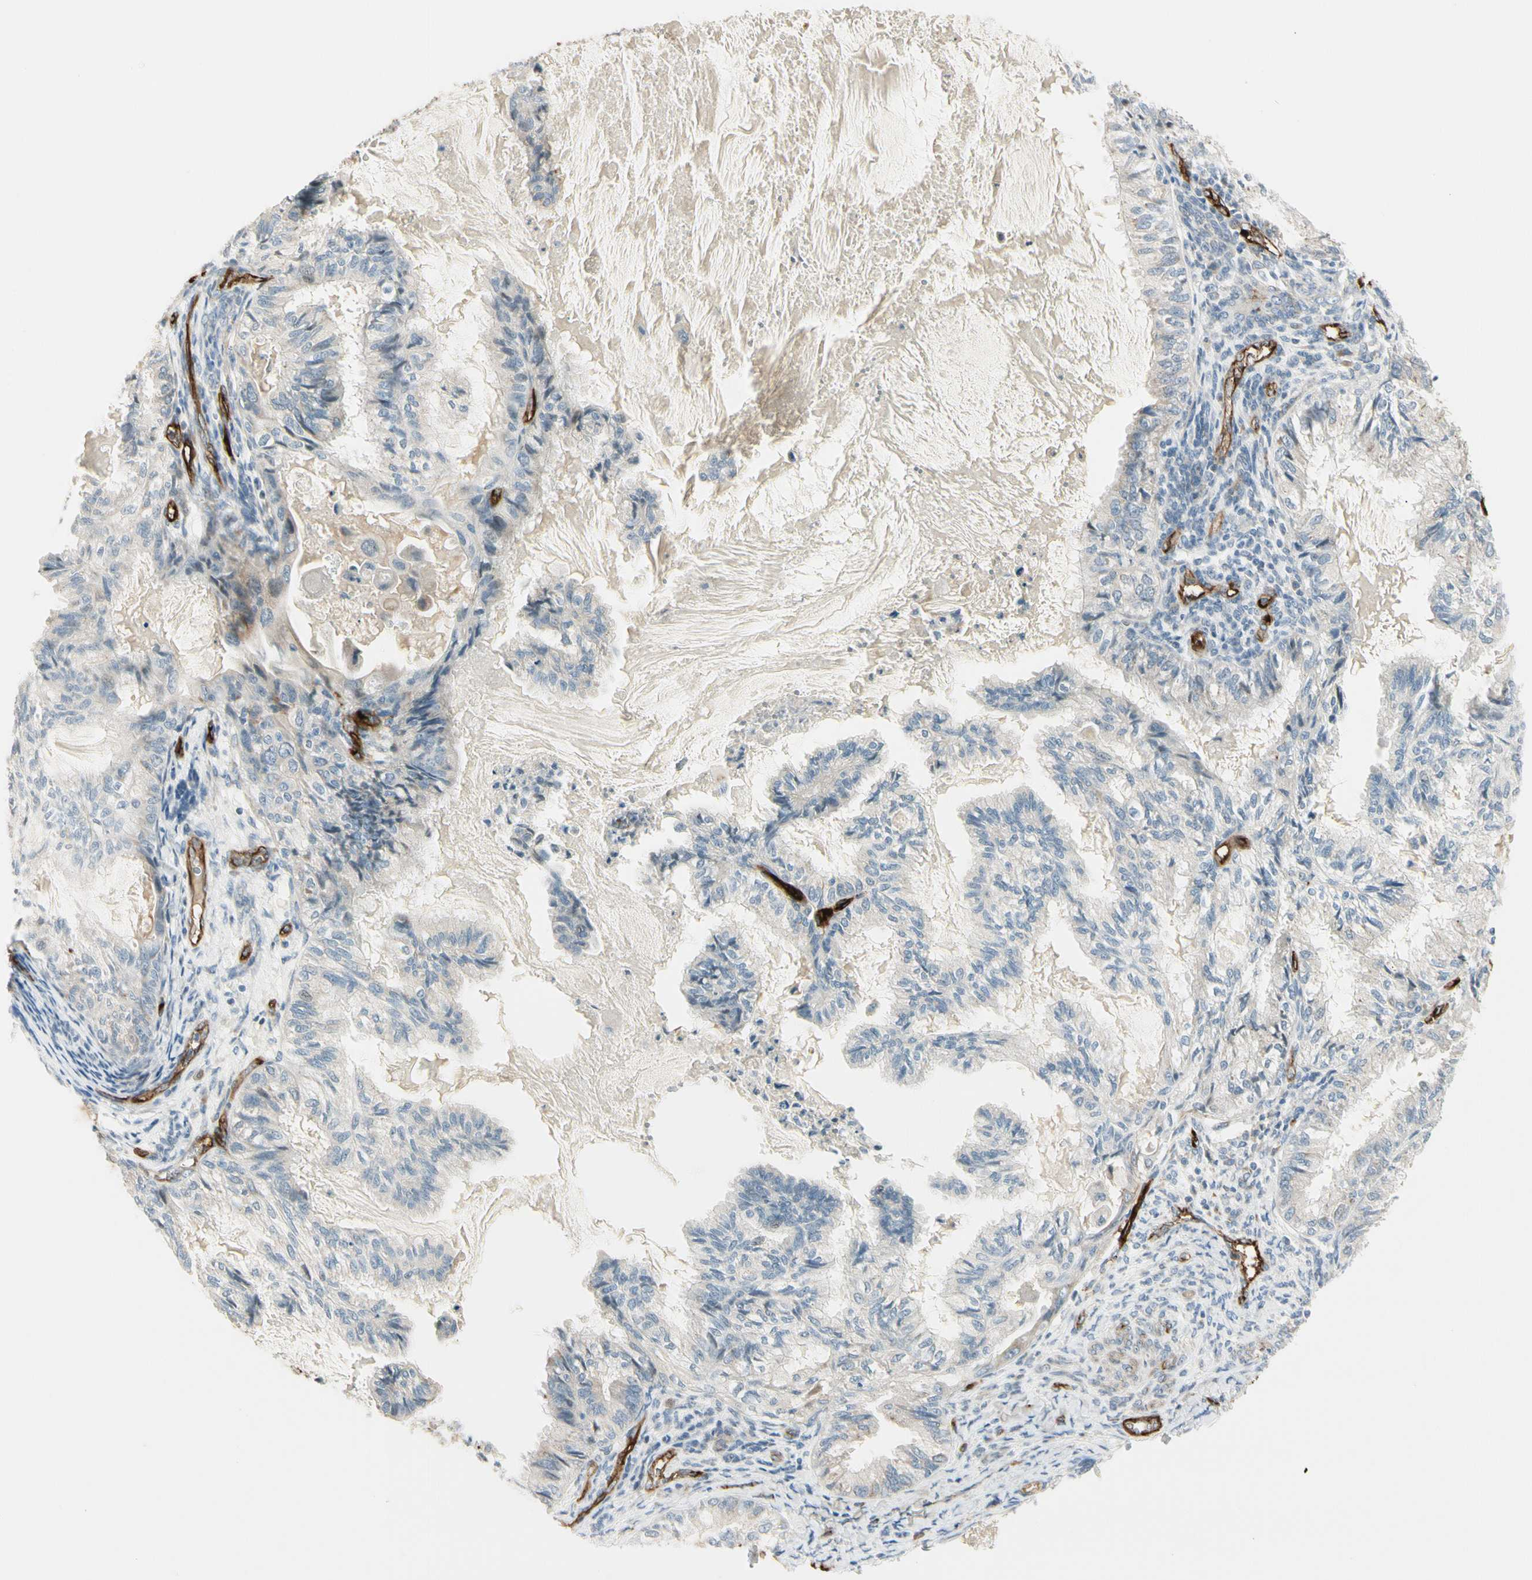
{"staining": {"intensity": "negative", "quantity": "none", "location": "none"}, "tissue": "cervical cancer", "cell_type": "Tumor cells", "image_type": "cancer", "snomed": [{"axis": "morphology", "description": "Normal tissue, NOS"}, {"axis": "morphology", "description": "Adenocarcinoma, NOS"}, {"axis": "topography", "description": "Cervix"}, {"axis": "topography", "description": "Endometrium"}], "caption": "Protein analysis of adenocarcinoma (cervical) shows no significant staining in tumor cells.", "gene": "MCAM", "patient": {"sex": "female", "age": 86}}